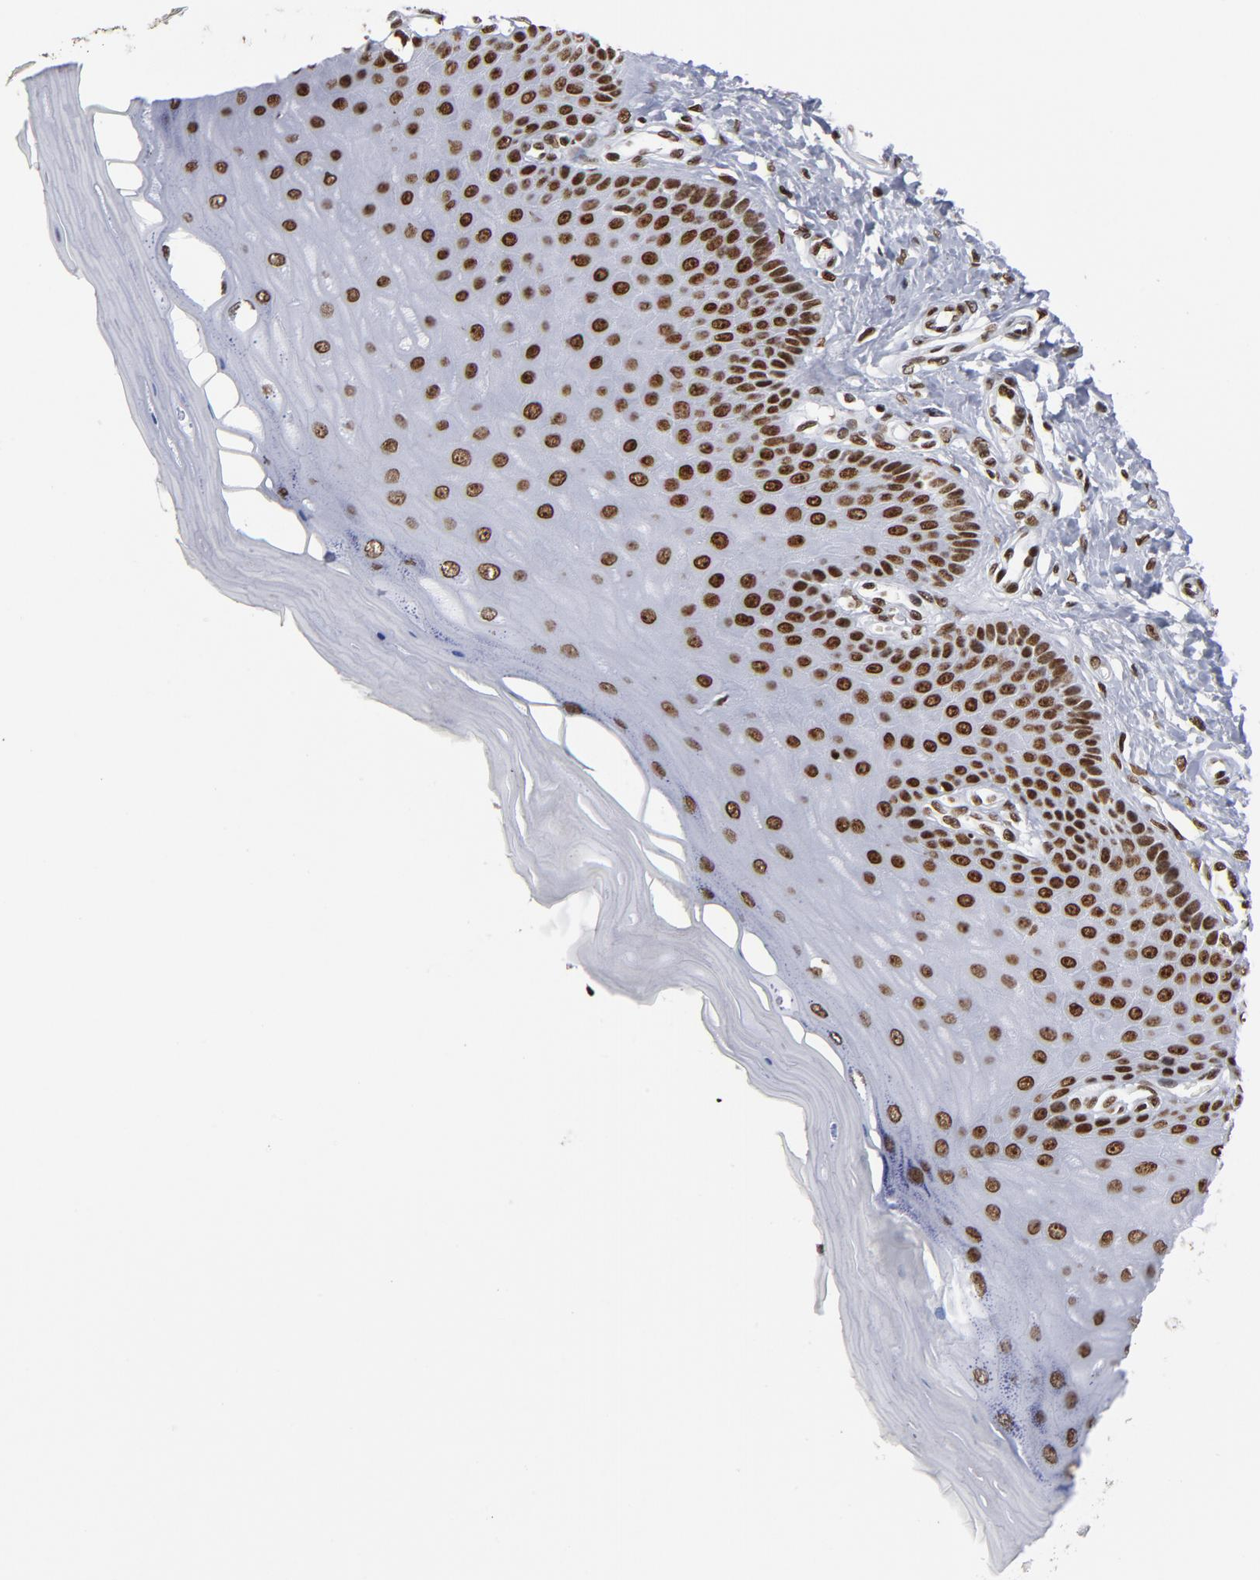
{"staining": {"intensity": "strong", "quantity": ">75%", "location": "nuclear"}, "tissue": "cervix", "cell_type": "Glandular cells", "image_type": "normal", "snomed": [{"axis": "morphology", "description": "Normal tissue, NOS"}, {"axis": "topography", "description": "Cervix"}], "caption": "High-magnification brightfield microscopy of benign cervix stained with DAB (3,3'-diaminobenzidine) (brown) and counterstained with hematoxylin (blue). glandular cells exhibit strong nuclear staining is present in approximately>75% of cells. (DAB = brown stain, brightfield microscopy at high magnification).", "gene": "TOP2B", "patient": {"sex": "female", "age": 55}}